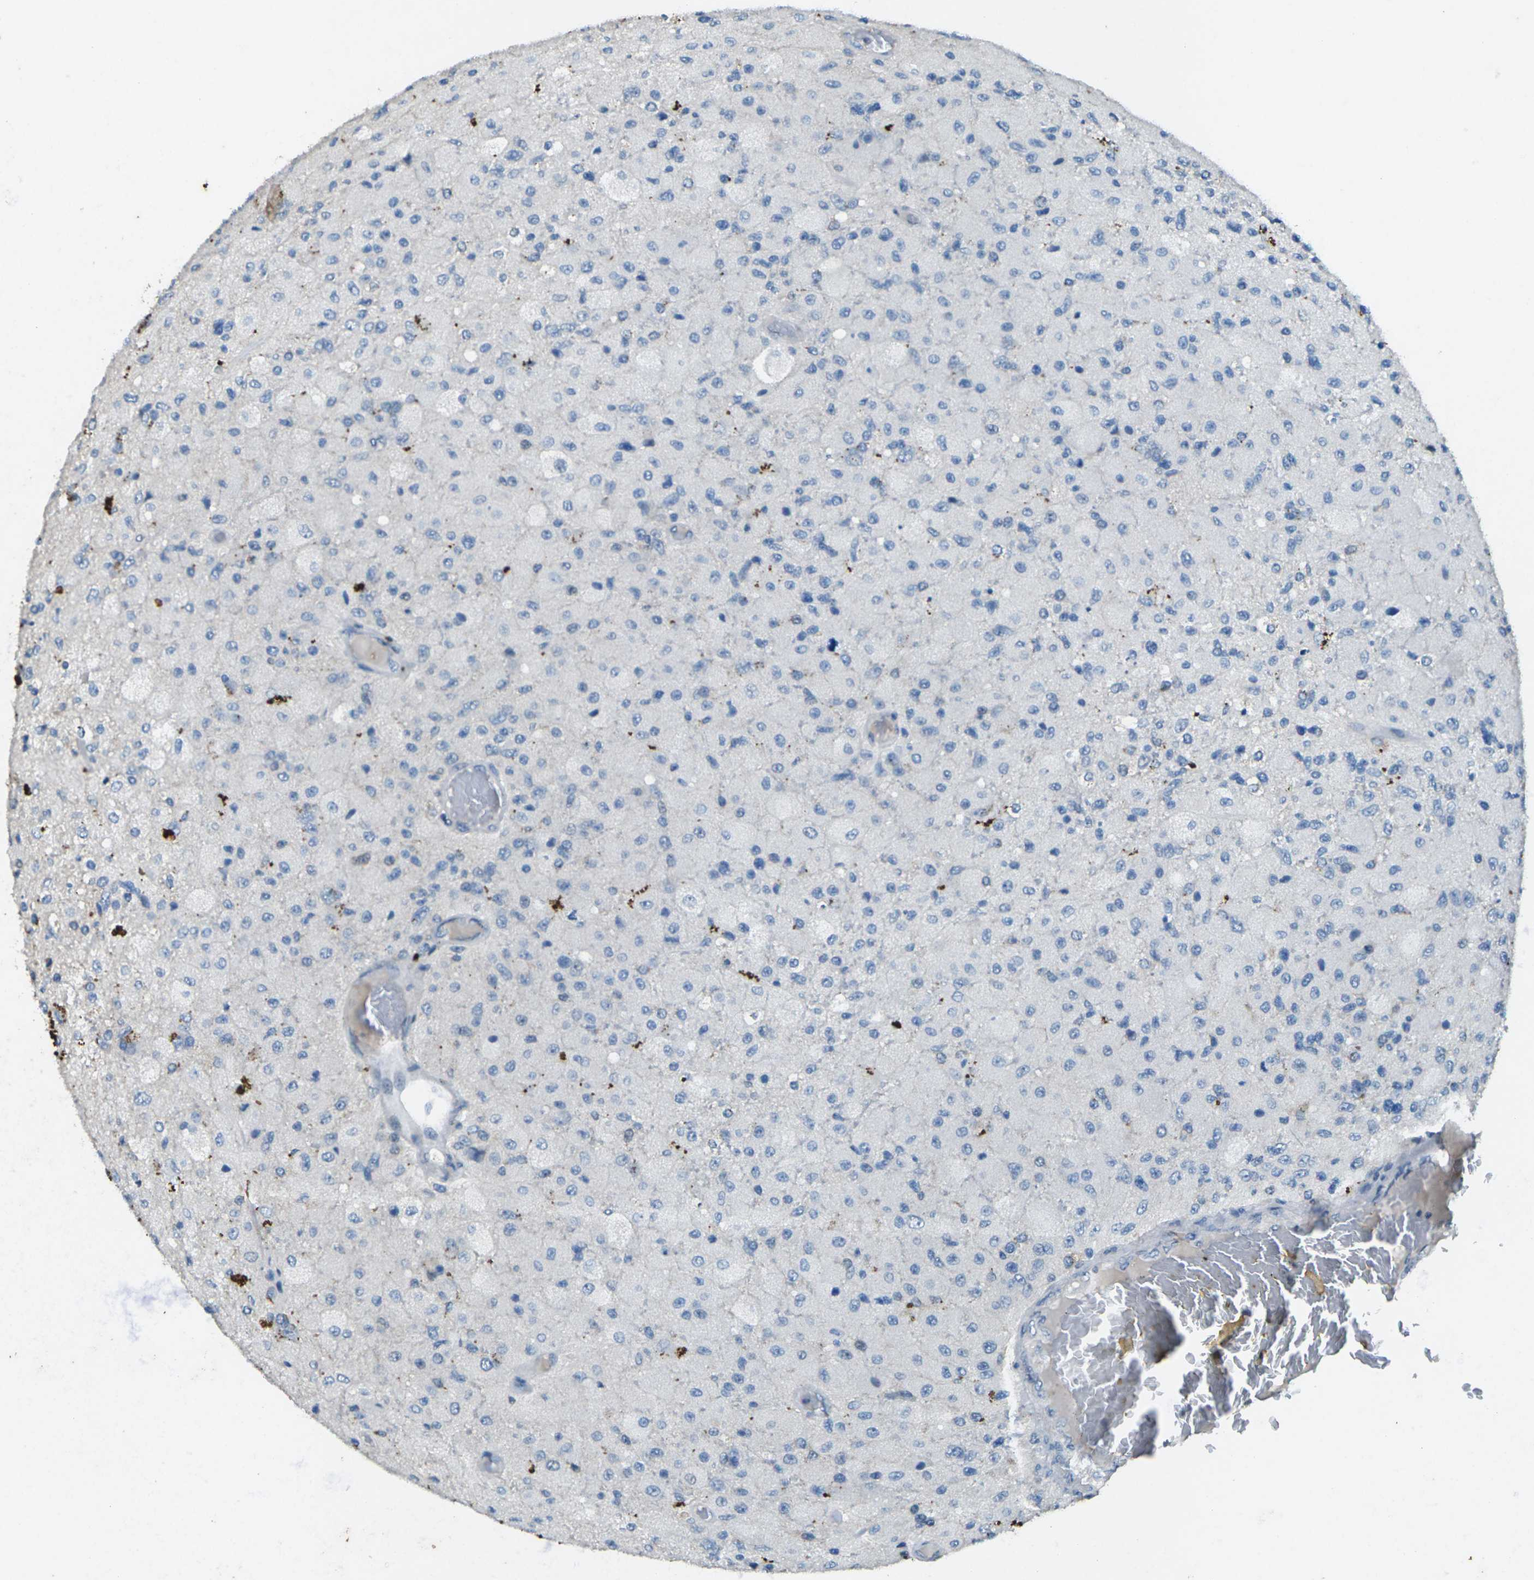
{"staining": {"intensity": "negative", "quantity": "none", "location": "none"}, "tissue": "glioma", "cell_type": "Tumor cells", "image_type": "cancer", "snomed": [{"axis": "morphology", "description": "Normal tissue, NOS"}, {"axis": "morphology", "description": "Glioma, malignant, High grade"}, {"axis": "topography", "description": "Cerebral cortex"}], "caption": "An IHC histopathology image of glioma is shown. There is no staining in tumor cells of glioma.", "gene": "SIGLEC14", "patient": {"sex": "male", "age": 77}}